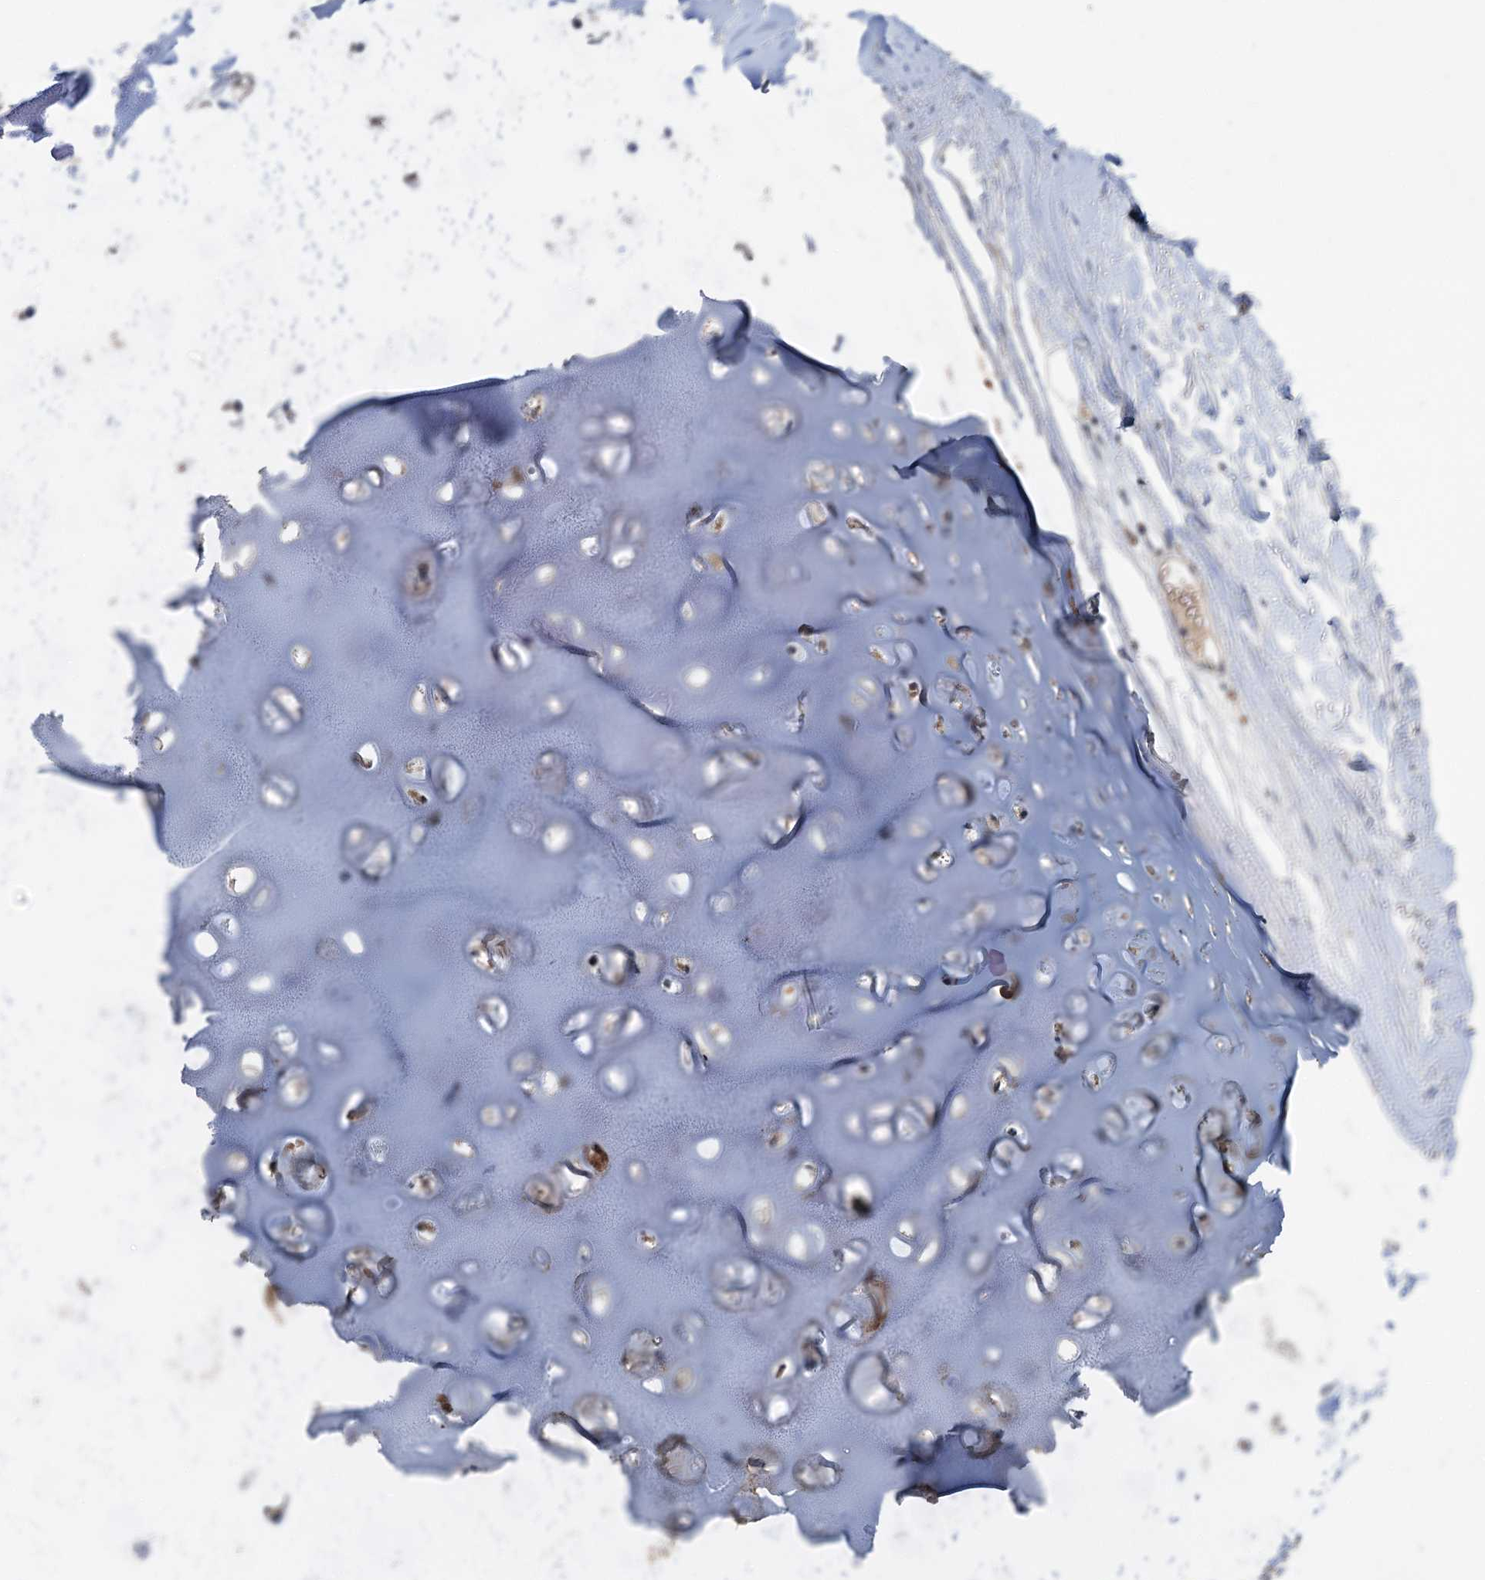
{"staining": {"intensity": "negative", "quantity": "none", "location": "none"}, "tissue": "adipose tissue", "cell_type": "Adipocytes", "image_type": "normal", "snomed": [{"axis": "morphology", "description": "Normal tissue, NOS"}, {"axis": "topography", "description": "Lymph node"}, {"axis": "topography", "description": "Bronchus"}], "caption": "Human adipose tissue stained for a protein using immunohistochemistry exhibits no staining in adipocytes.", "gene": "DYNC2H1", "patient": {"sex": "male", "age": 63}}